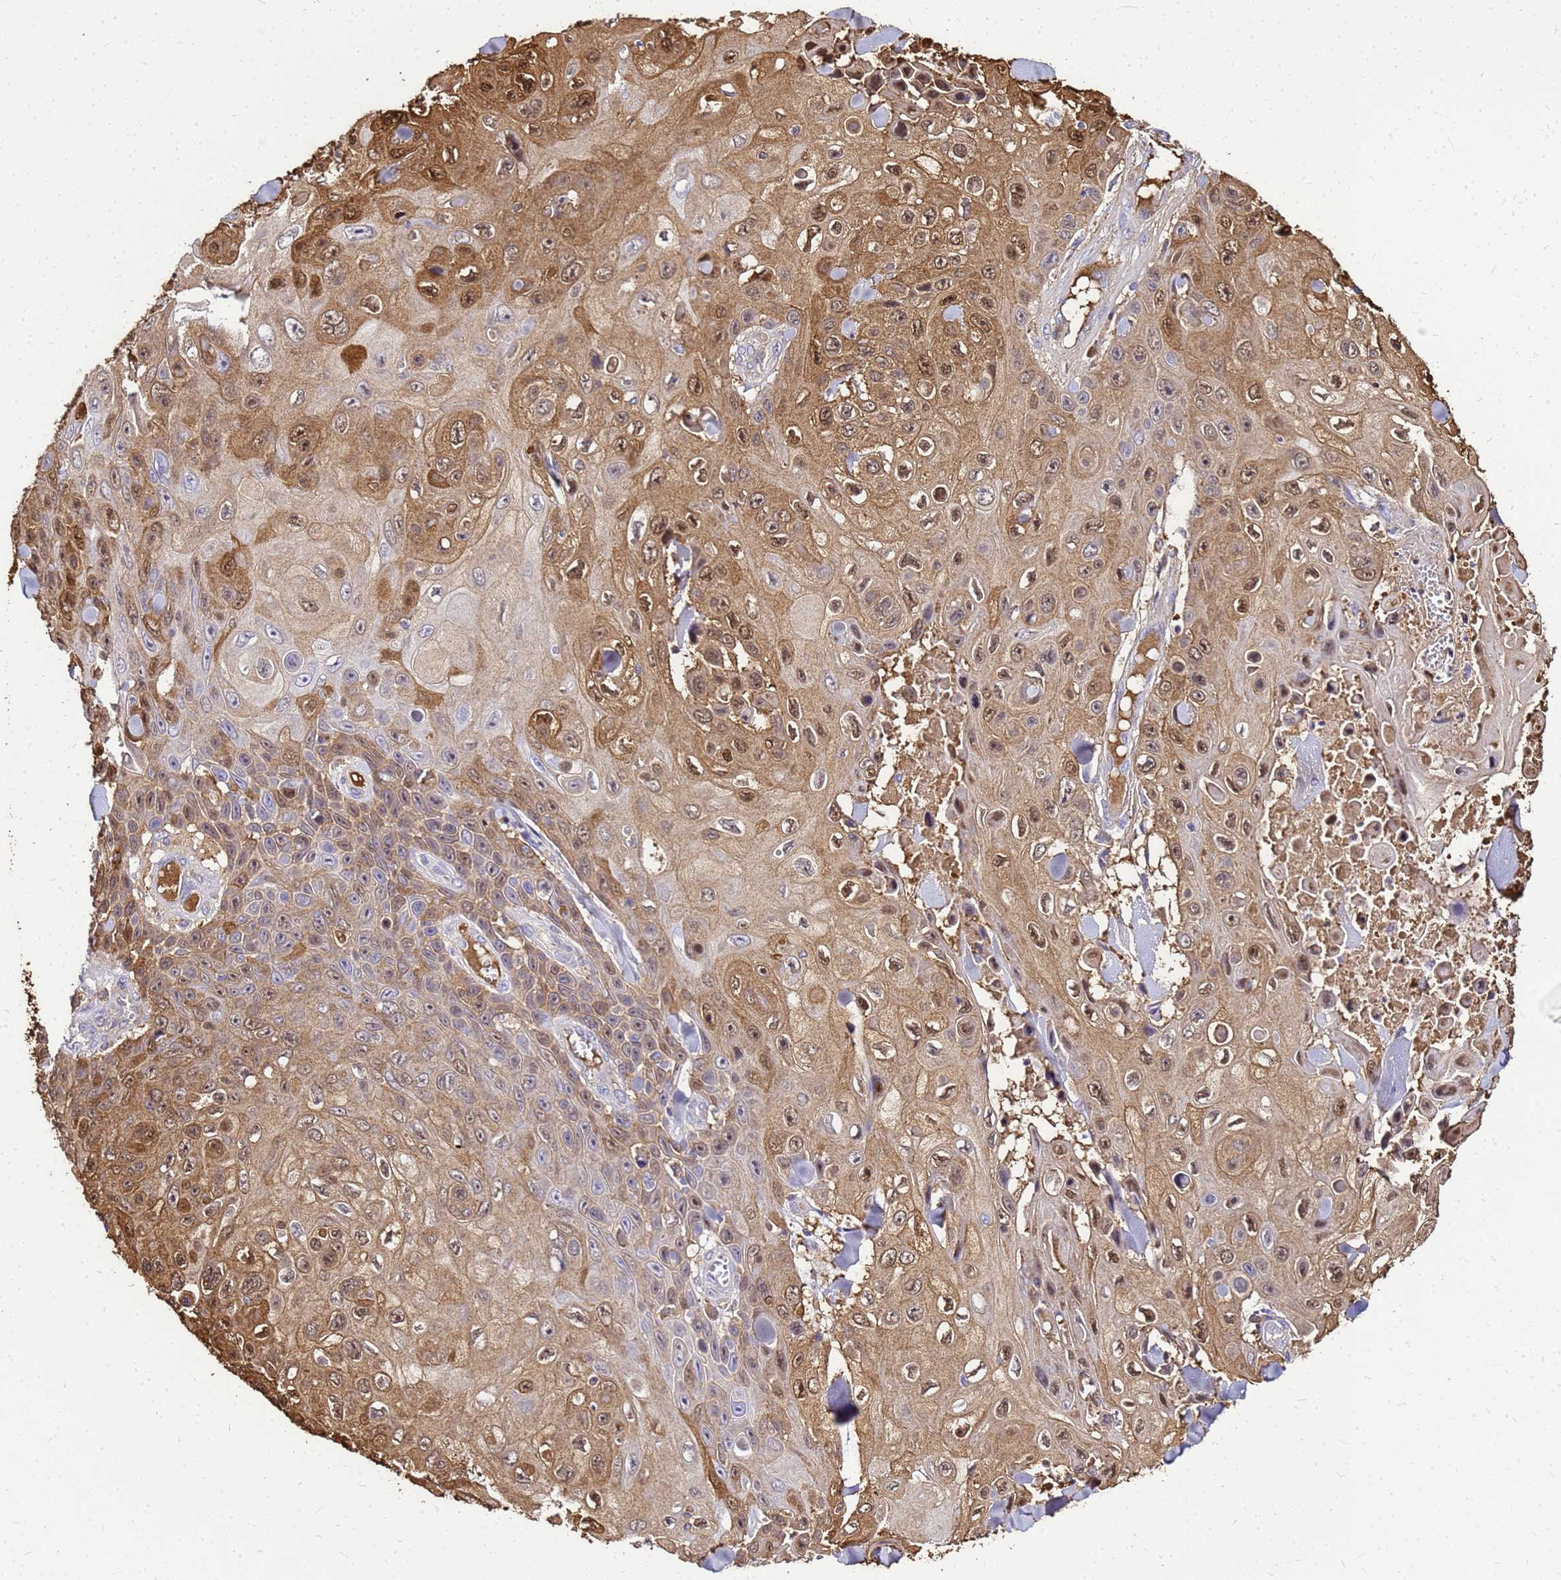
{"staining": {"intensity": "moderate", "quantity": ">75%", "location": "cytoplasmic/membranous,nuclear"}, "tissue": "skin cancer", "cell_type": "Tumor cells", "image_type": "cancer", "snomed": [{"axis": "morphology", "description": "Squamous cell carcinoma, NOS"}, {"axis": "topography", "description": "Skin"}], "caption": "This image reveals immunohistochemistry staining of human skin cancer (squamous cell carcinoma), with medium moderate cytoplasmic/membranous and nuclear expression in about >75% of tumor cells.", "gene": "S100A2", "patient": {"sex": "male", "age": 82}}